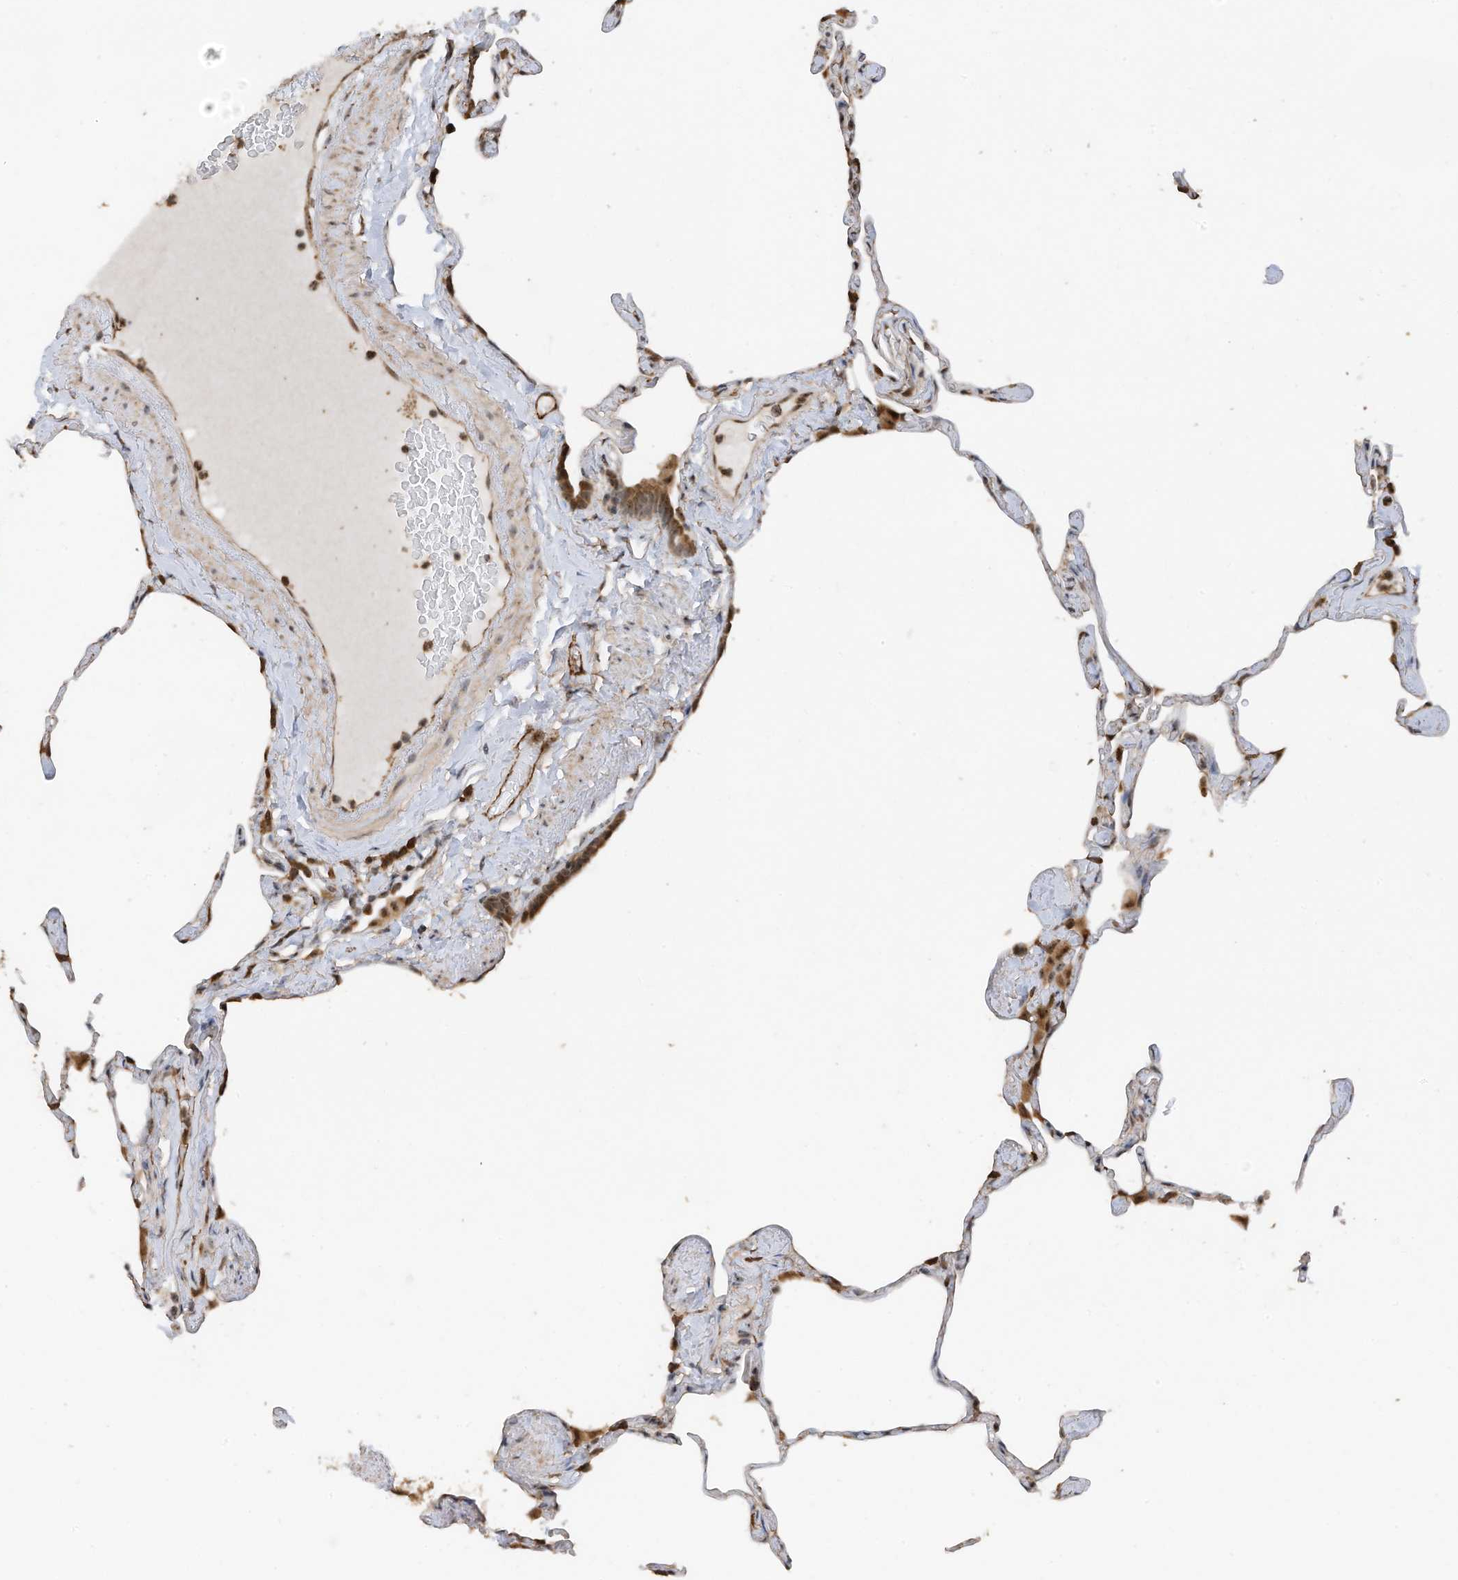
{"staining": {"intensity": "moderate", "quantity": "<25%", "location": "cytoplasmic/membranous"}, "tissue": "lung", "cell_type": "Alveolar cells", "image_type": "normal", "snomed": [{"axis": "morphology", "description": "Normal tissue, NOS"}, {"axis": "topography", "description": "Lung"}], "caption": "The image displays a brown stain indicating the presence of a protein in the cytoplasmic/membranous of alveolar cells in lung.", "gene": "ERLEC1", "patient": {"sex": "male", "age": 65}}